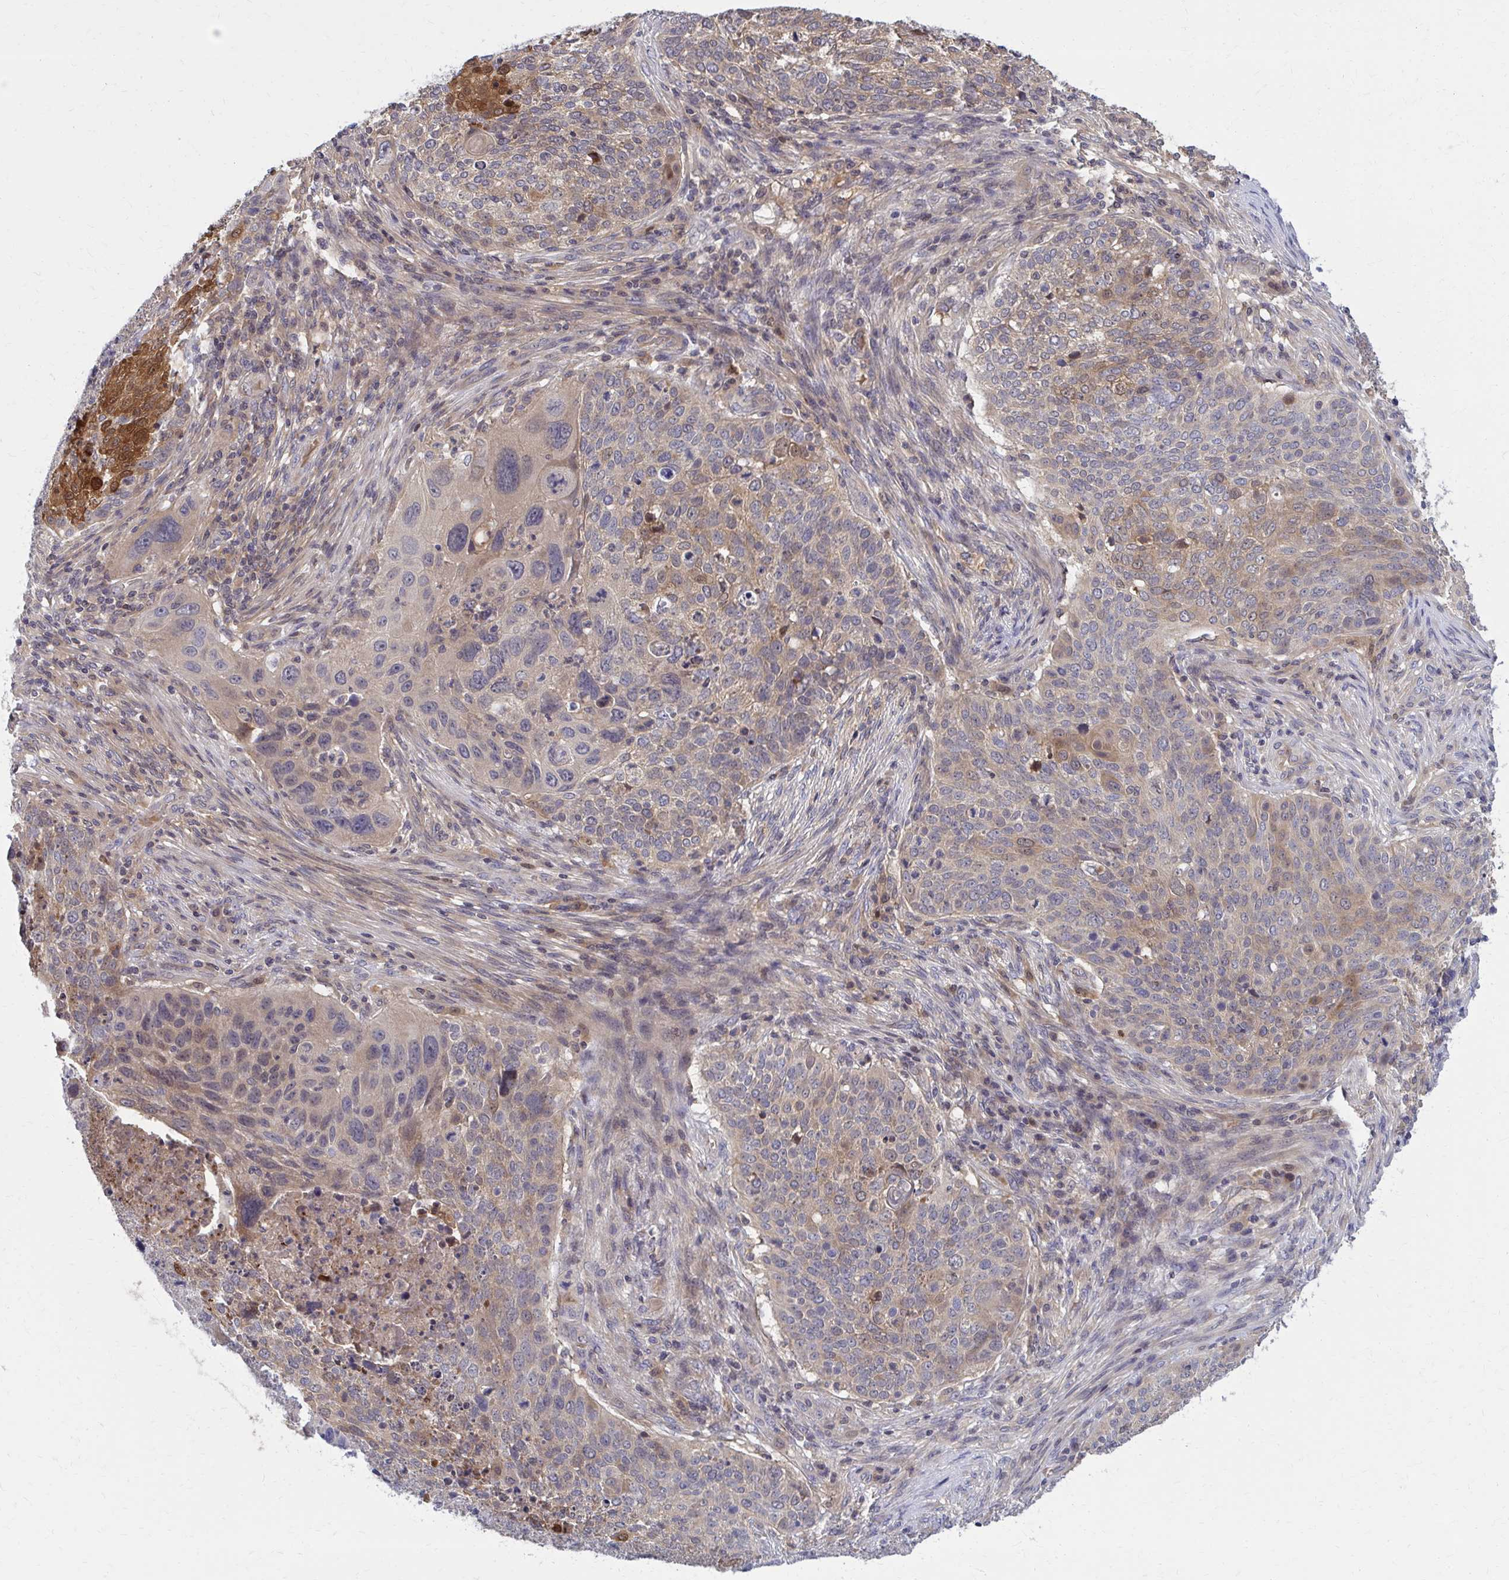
{"staining": {"intensity": "weak", "quantity": "25%-75%", "location": "cytoplasmic/membranous"}, "tissue": "lung cancer", "cell_type": "Tumor cells", "image_type": "cancer", "snomed": [{"axis": "morphology", "description": "Squamous cell carcinoma, NOS"}, {"axis": "topography", "description": "Lung"}], "caption": "This micrograph shows immunohistochemistry (IHC) staining of human squamous cell carcinoma (lung), with low weak cytoplasmic/membranous expression in about 25%-75% of tumor cells.", "gene": "DBI", "patient": {"sex": "male", "age": 63}}